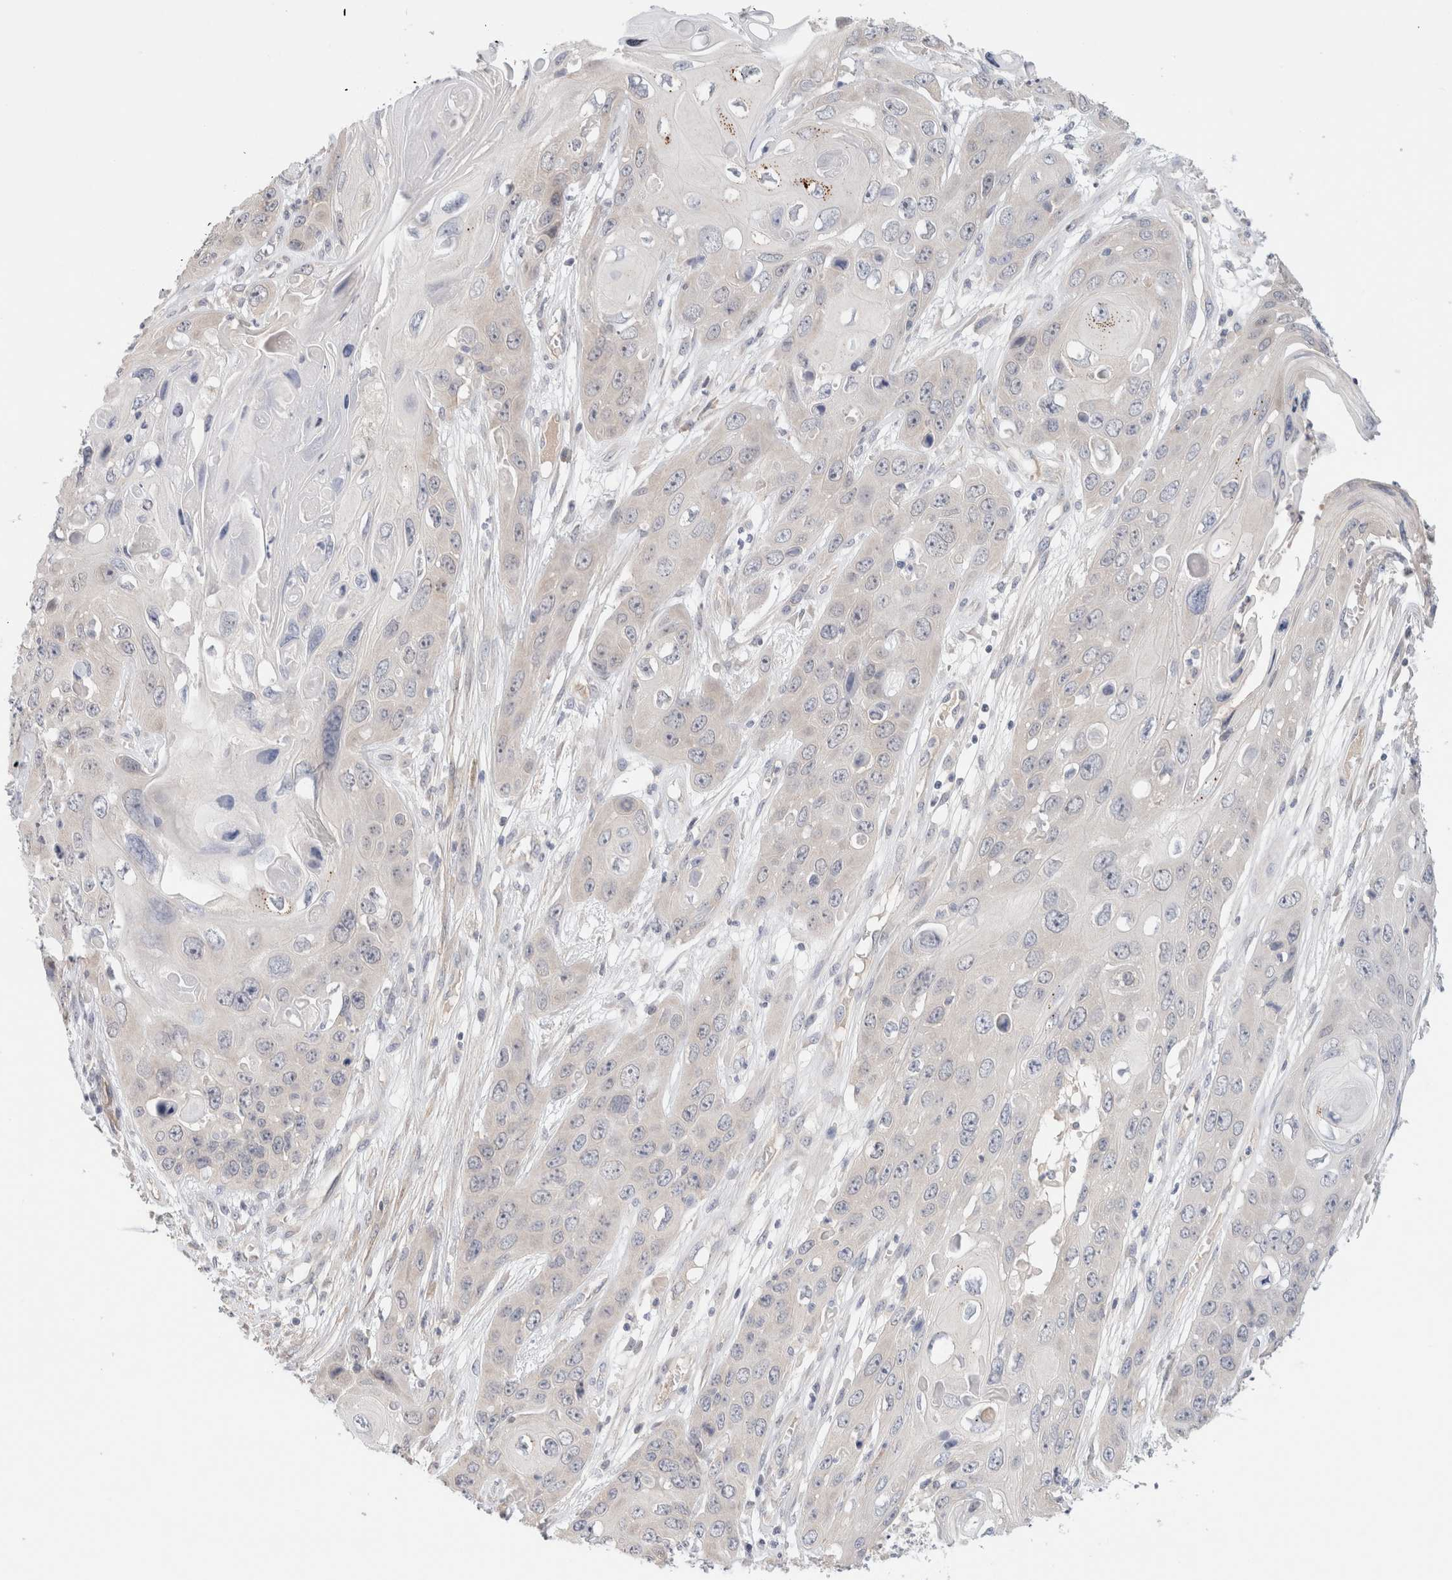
{"staining": {"intensity": "negative", "quantity": "none", "location": "none"}, "tissue": "skin cancer", "cell_type": "Tumor cells", "image_type": "cancer", "snomed": [{"axis": "morphology", "description": "Squamous cell carcinoma, NOS"}, {"axis": "topography", "description": "Skin"}], "caption": "Tumor cells are negative for brown protein staining in skin cancer. (Brightfield microscopy of DAB immunohistochemistry (IHC) at high magnification).", "gene": "SPRTN", "patient": {"sex": "male", "age": 55}}